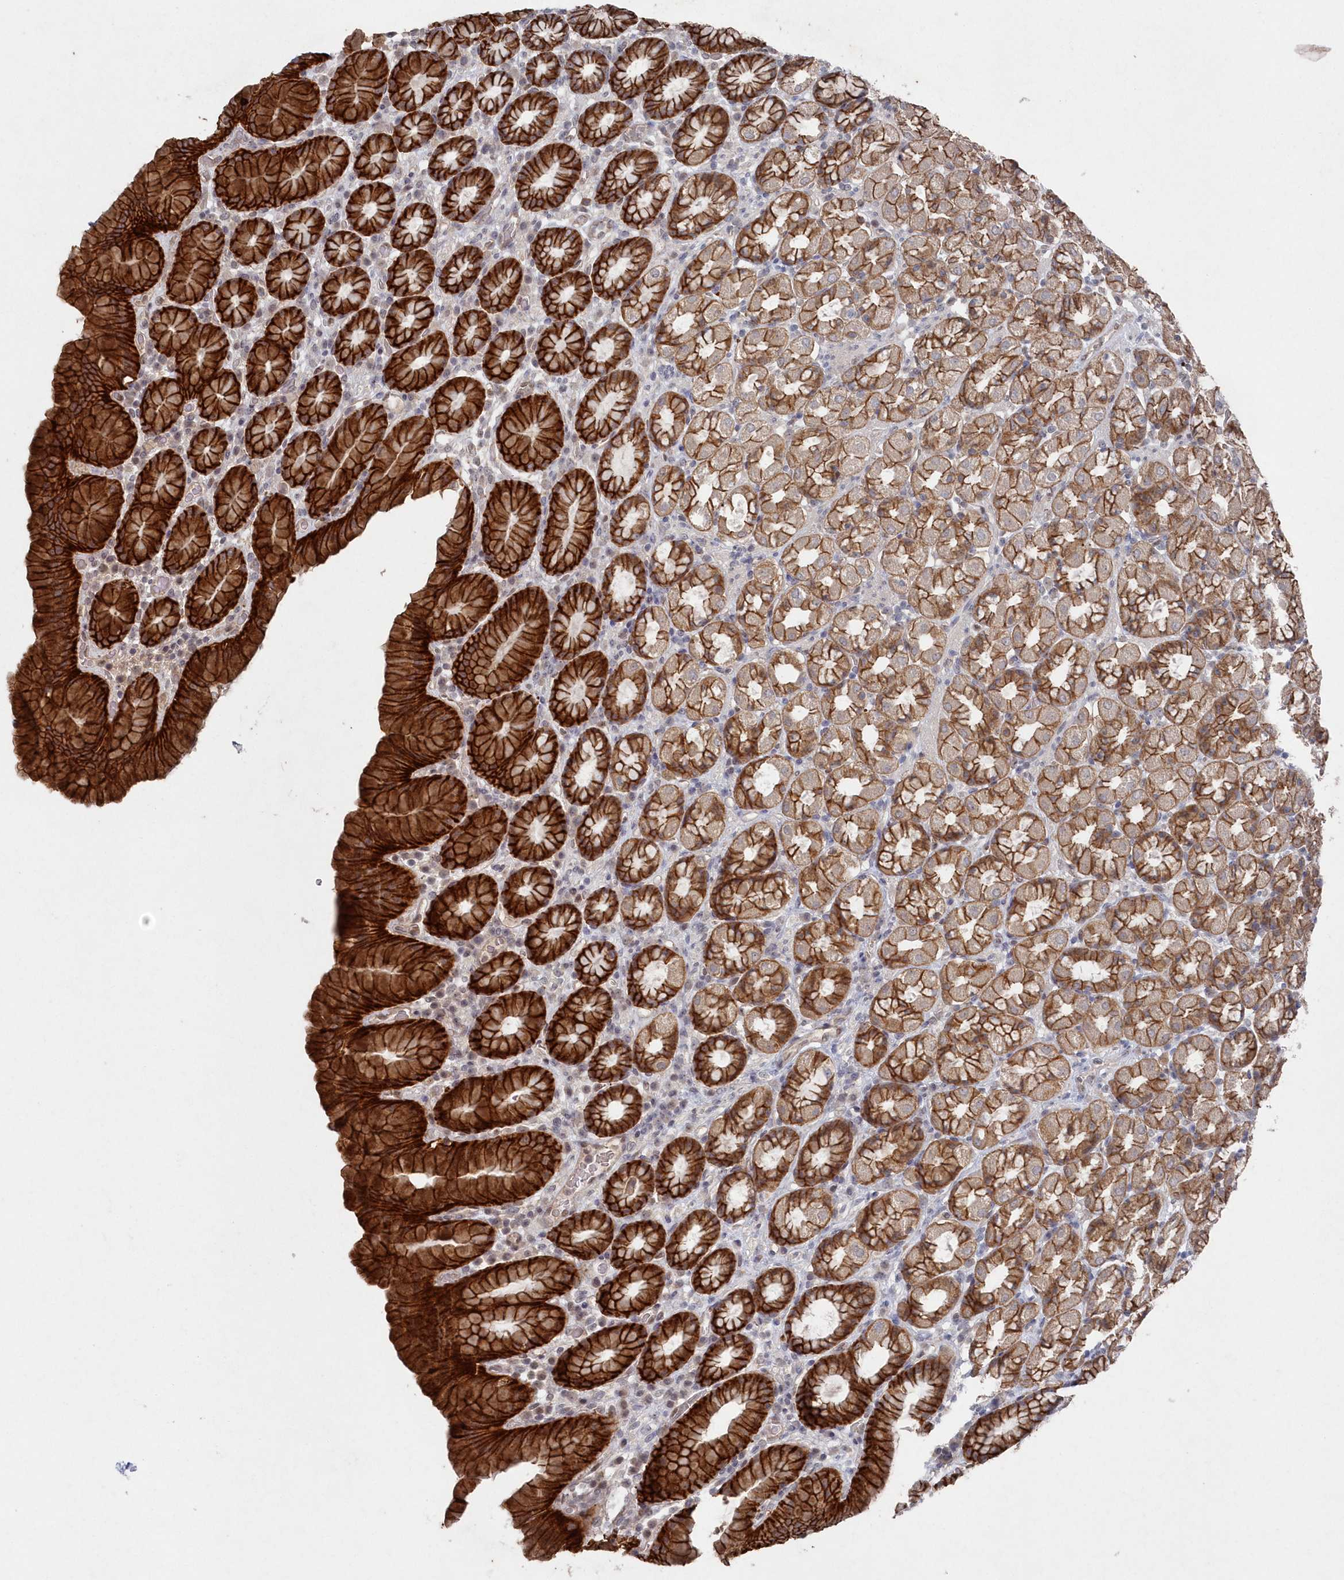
{"staining": {"intensity": "strong", "quantity": ">75%", "location": "cytoplasmic/membranous"}, "tissue": "stomach", "cell_type": "Glandular cells", "image_type": "normal", "snomed": [{"axis": "morphology", "description": "Normal tissue, NOS"}, {"axis": "topography", "description": "Stomach, upper"}], "caption": "This photomicrograph shows benign stomach stained with IHC to label a protein in brown. The cytoplasmic/membranous of glandular cells show strong positivity for the protein. Nuclei are counter-stained blue.", "gene": "VSIG2", "patient": {"sex": "male", "age": 68}}